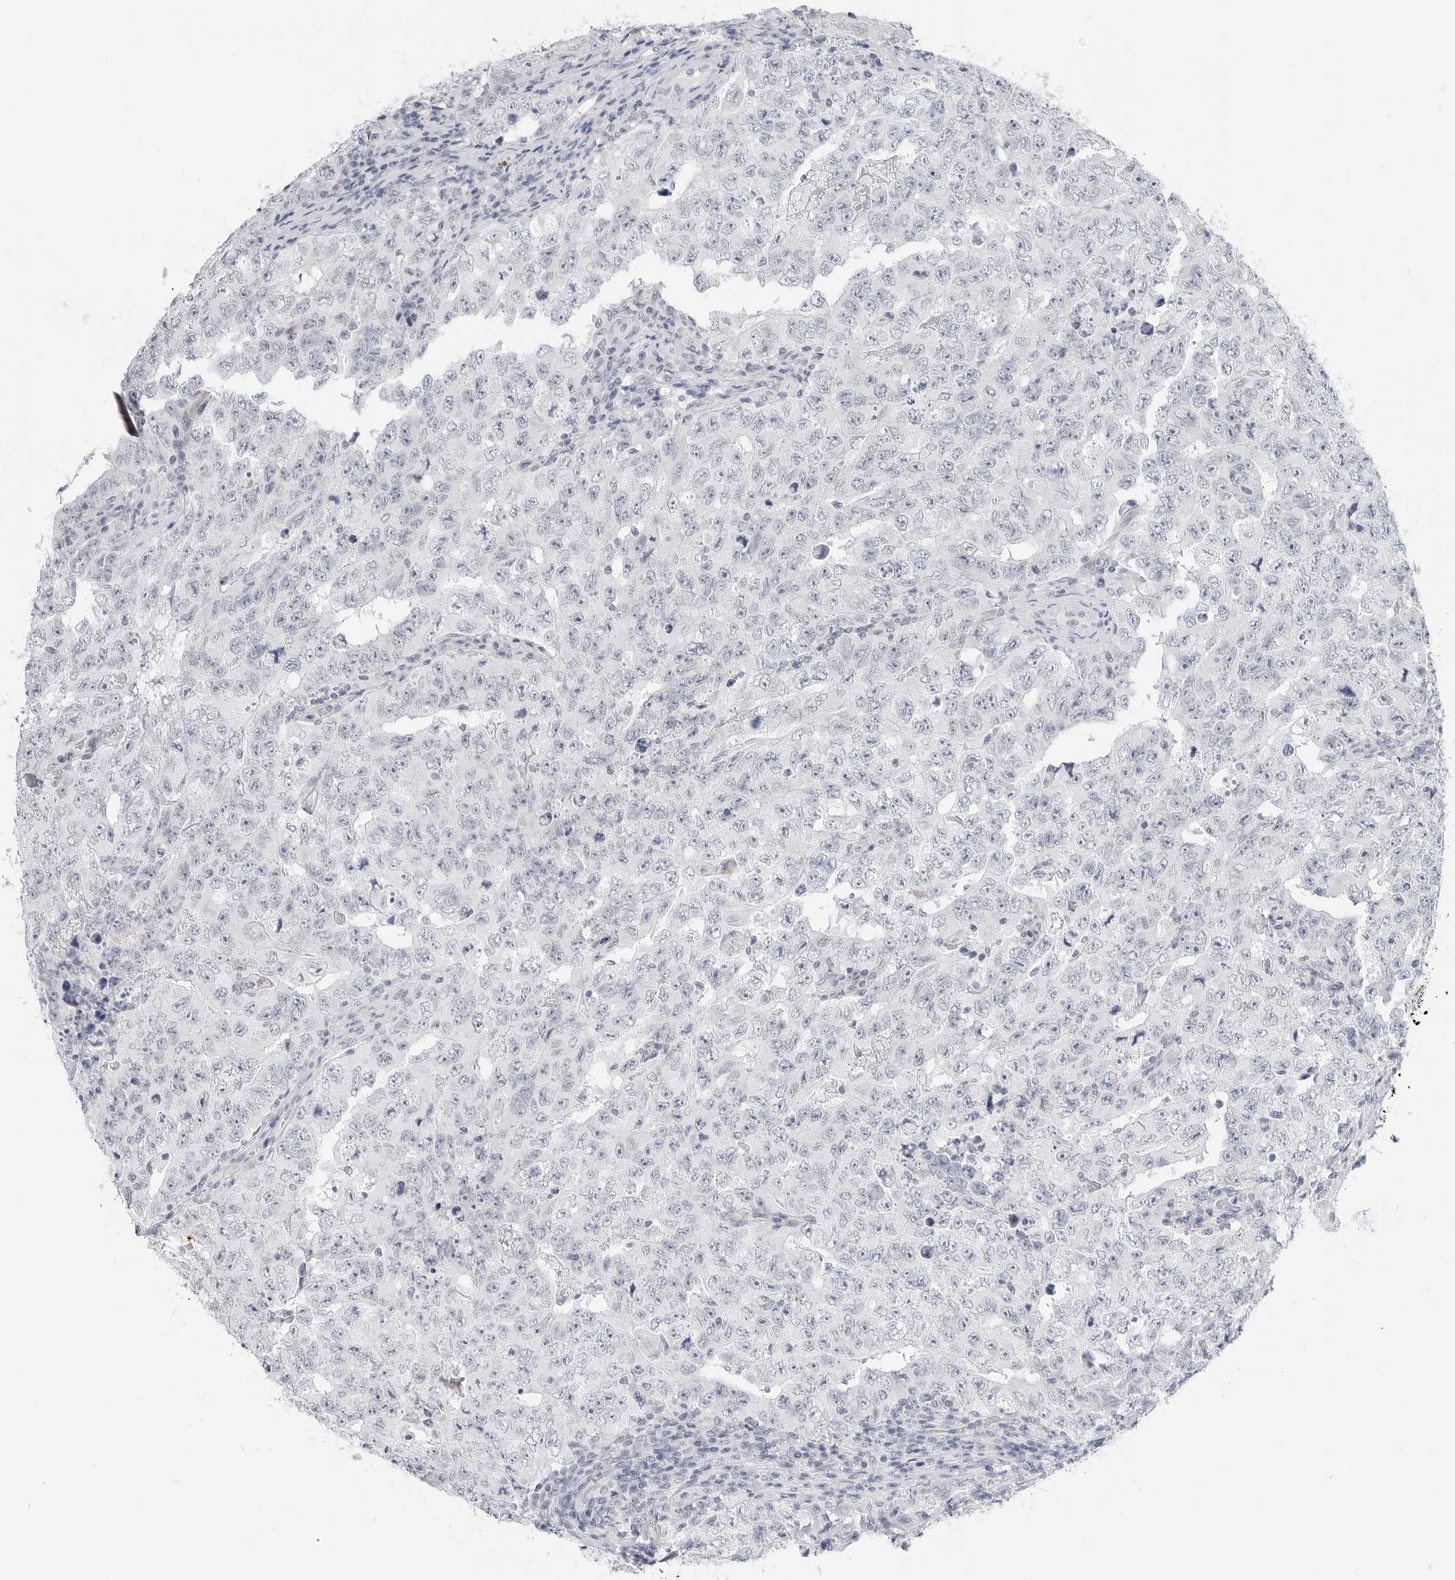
{"staining": {"intensity": "negative", "quantity": "none", "location": "none"}, "tissue": "testis cancer", "cell_type": "Tumor cells", "image_type": "cancer", "snomed": [{"axis": "morphology", "description": "Carcinoma, Embryonal, NOS"}, {"axis": "topography", "description": "Testis"}], "caption": "Human embryonal carcinoma (testis) stained for a protein using immunohistochemistry (IHC) reveals no expression in tumor cells.", "gene": "HSPB7", "patient": {"sex": "male", "age": 26}}